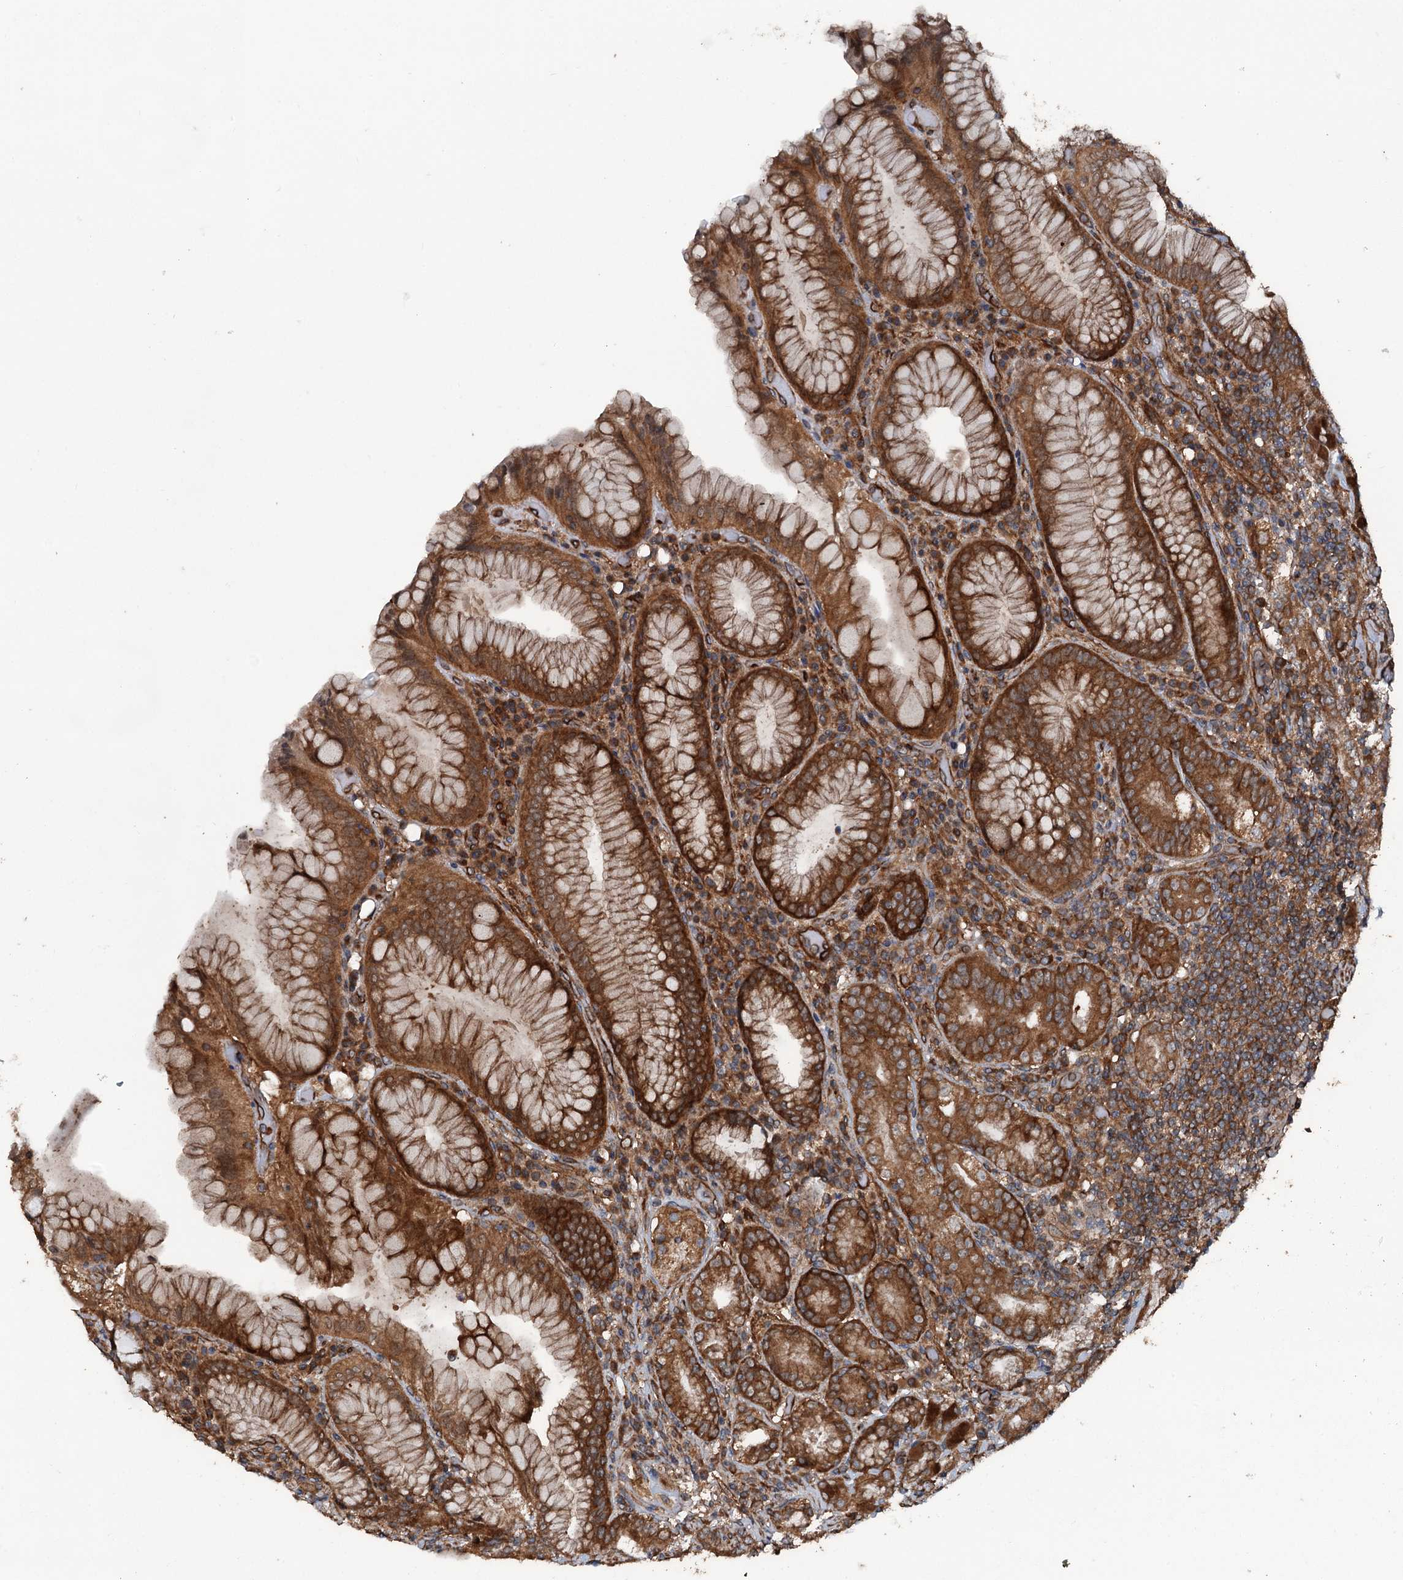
{"staining": {"intensity": "moderate", "quantity": ">75%", "location": "cytoplasmic/membranous"}, "tissue": "stomach", "cell_type": "Glandular cells", "image_type": "normal", "snomed": [{"axis": "morphology", "description": "Normal tissue, NOS"}, {"axis": "topography", "description": "Stomach, upper"}, {"axis": "topography", "description": "Stomach, lower"}], "caption": "Immunohistochemistry (IHC) image of unremarkable stomach stained for a protein (brown), which demonstrates medium levels of moderate cytoplasmic/membranous expression in approximately >75% of glandular cells.", "gene": "RNF214", "patient": {"sex": "female", "age": 76}}